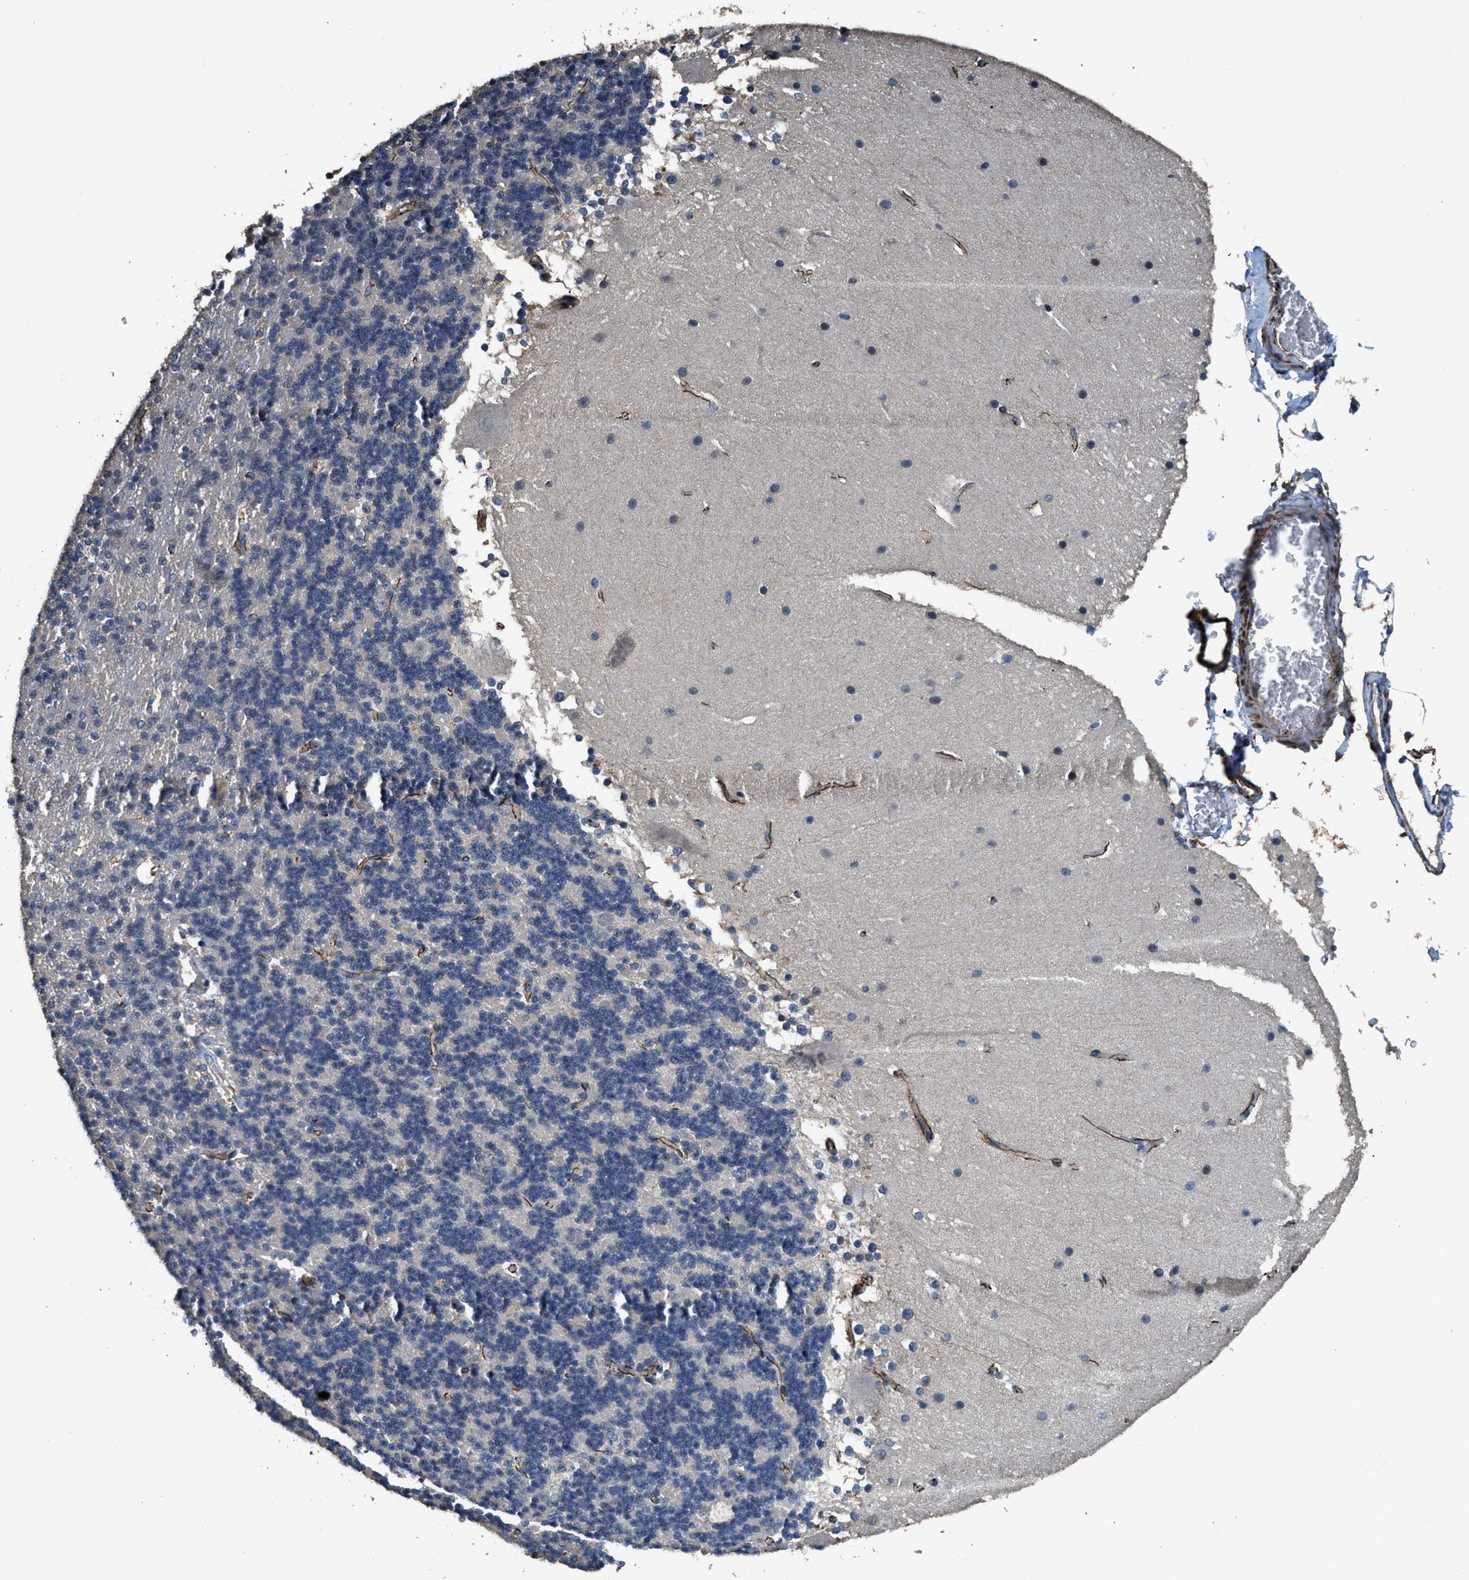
{"staining": {"intensity": "negative", "quantity": "none", "location": "none"}, "tissue": "cerebellum", "cell_type": "Cells in granular layer", "image_type": "normal", "snomed": [{"axis": "morphology", "description": "Normal tissue, NOS"}, {"axis": "topography", "description": "Cerebellum"}], "caption": "IHC of benign human cerebellum exhibits no expression in cells in granular layer. (Immunohistochemistry, brightfield microscopy, high magnification).", "gene": "SYNM", "patient": {"sex": "female", "age": 19}}